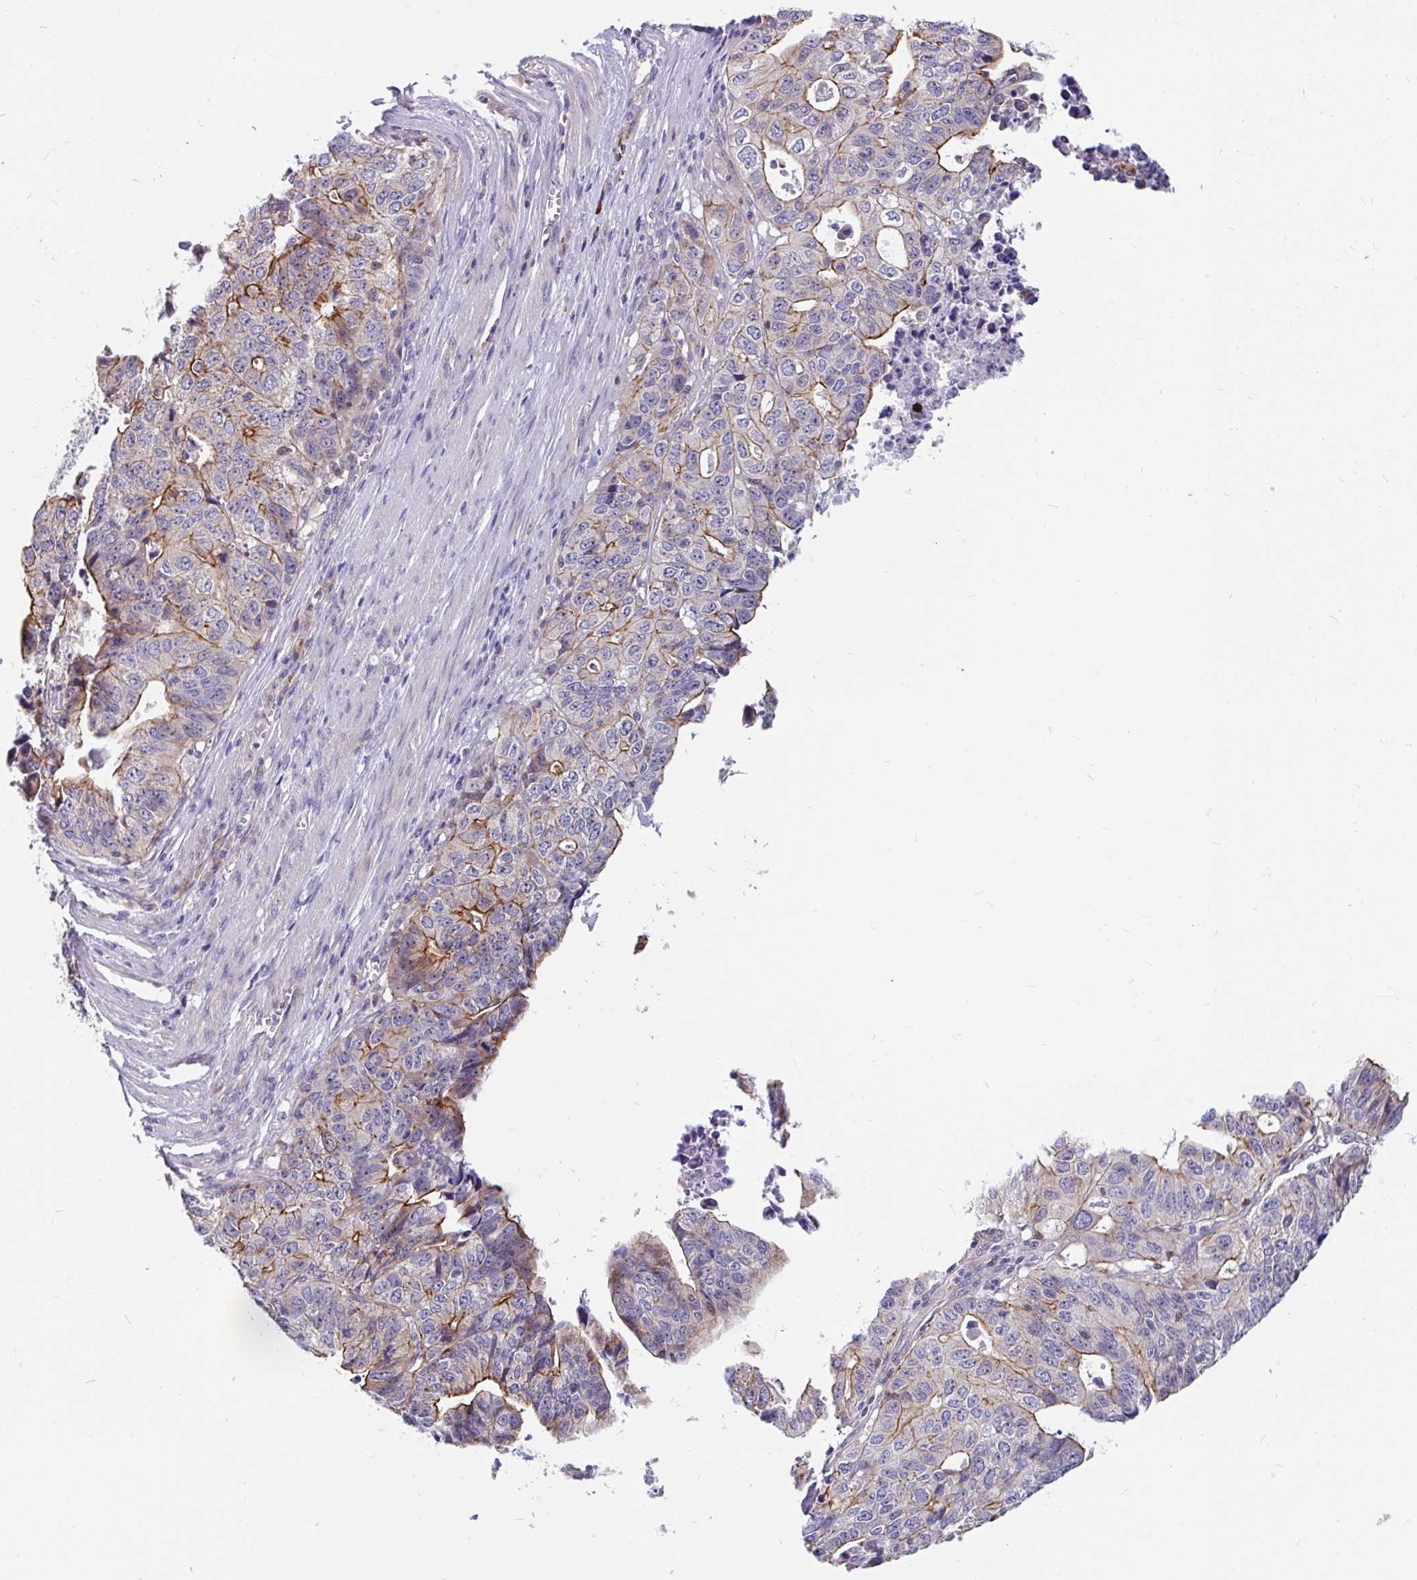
{"staining": {"intensity": "moderate", "quantity": "25%-75%", "location": "cytoplasmic/membranous"}, "tissue": "stomach cancer", "cell_type": "Tumor cells", "image_type": "cancer", "snomed": [{"axis": "morphology", "description": "Adenocarcinoma, NOS"}, {"axis": "topography", "description": "Stomach, upper"}], "caption": "Protein analysis of stomach adenocarcinoma tissue reveals moderate cytoplasmic/membranous positivity in approximately 25%-75% of tumor cells.", "gene": "LRRC26", "patient": {"sex": "female", "age": 67}}